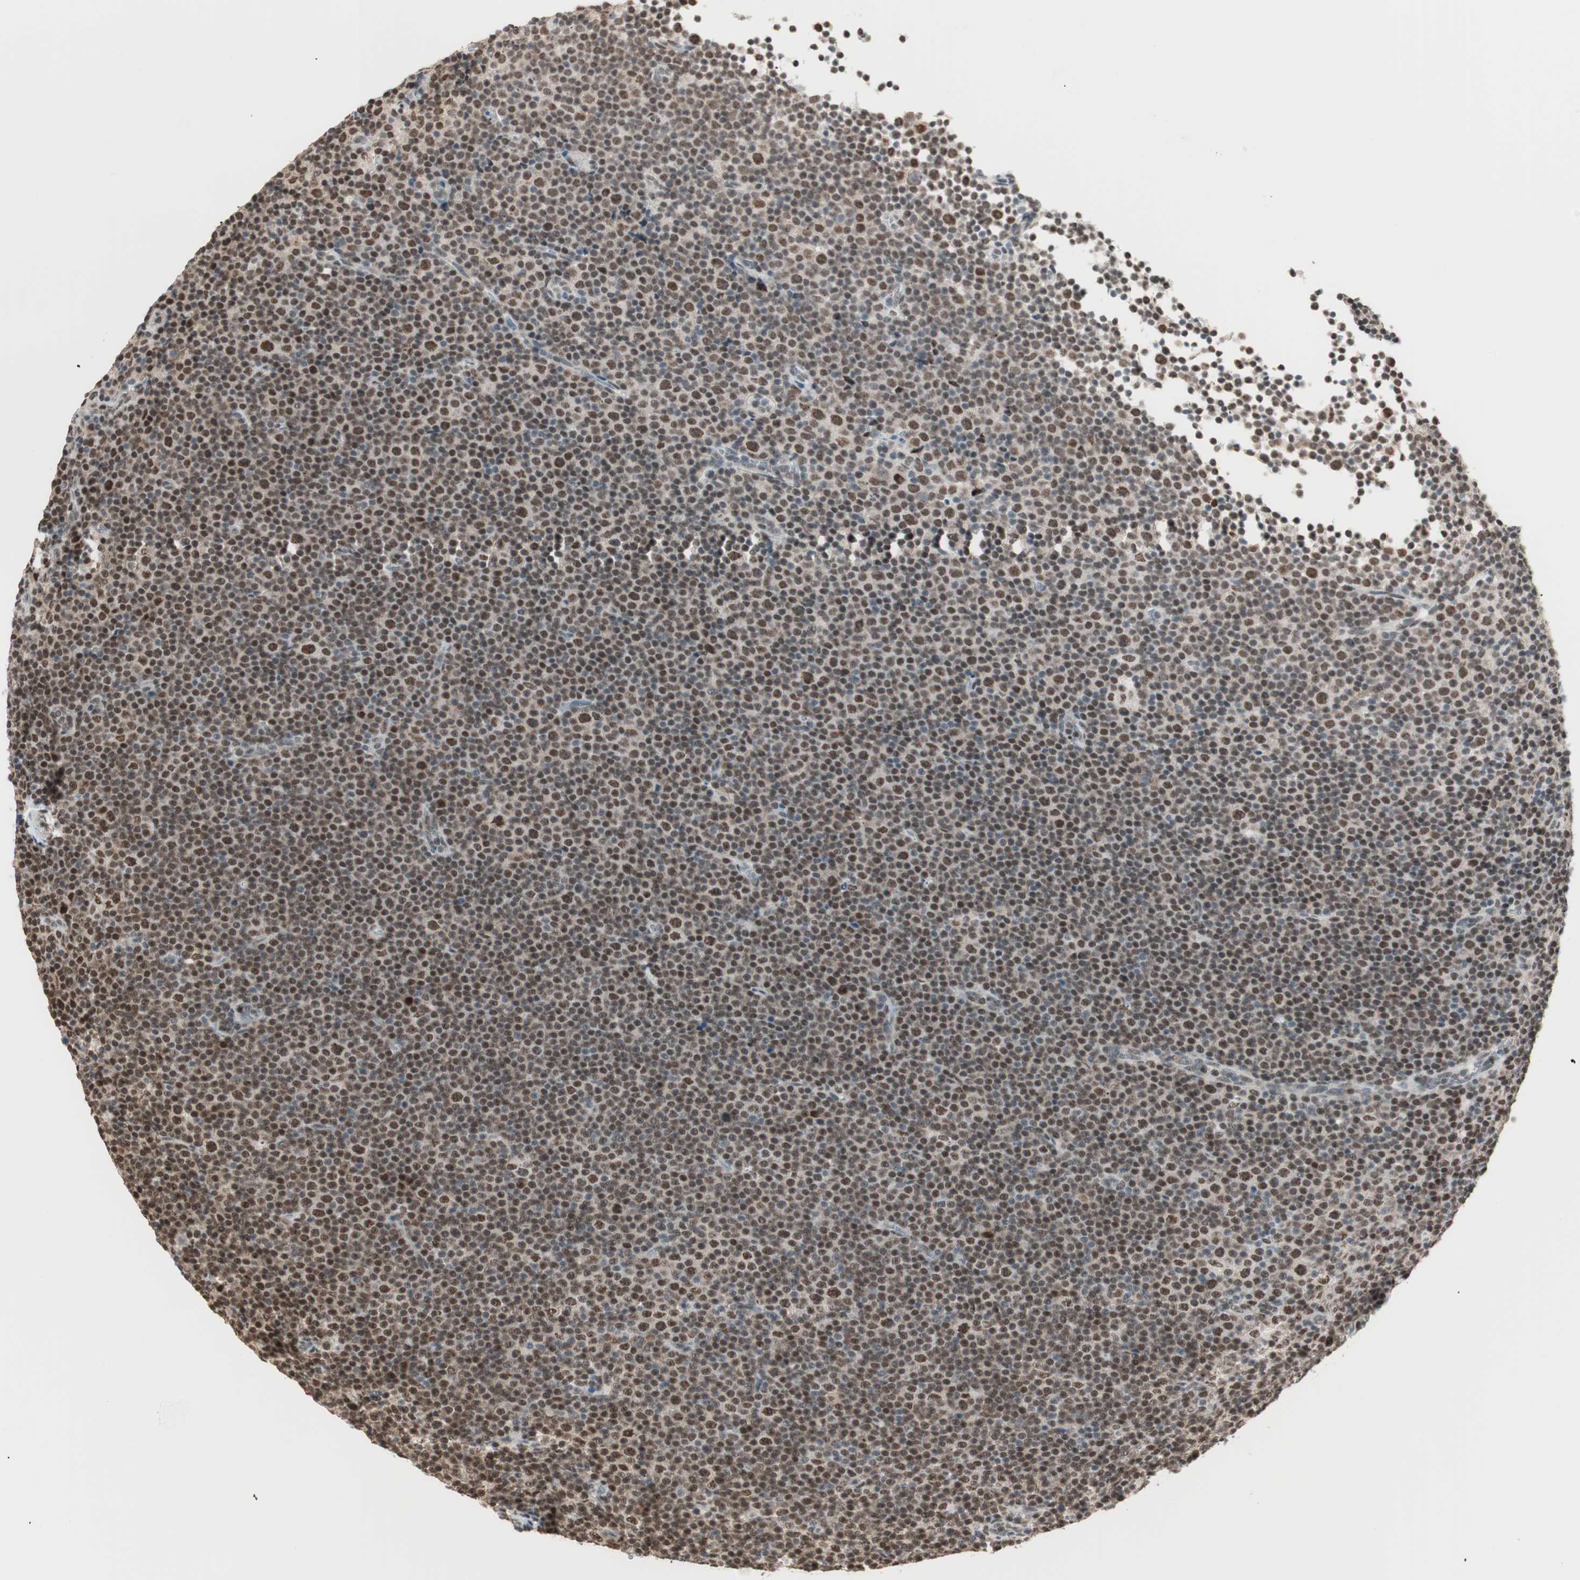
{"staining": {"intensity": "strong", "quantity": ">75%", "location": "nuclear"}, "tissue": "lymphoma", "cell_type": "Tumor cells", "image_type": "cancer", "snomed": [{"axis": "morphology", "description": "Malignant lymphoma, non-Hodgkin's type, Low grade"}, {"axis": "topography", "description": "Lymph node"}], "caption": "This is an image of IHC staining of malignant lymphoma, non-Hodgkin's type (low-grade), which shows strong positivity in the nuclear of tumor cells.", "gene": "SMARCE1", "patient": {"sex": "female", "age": 67}}